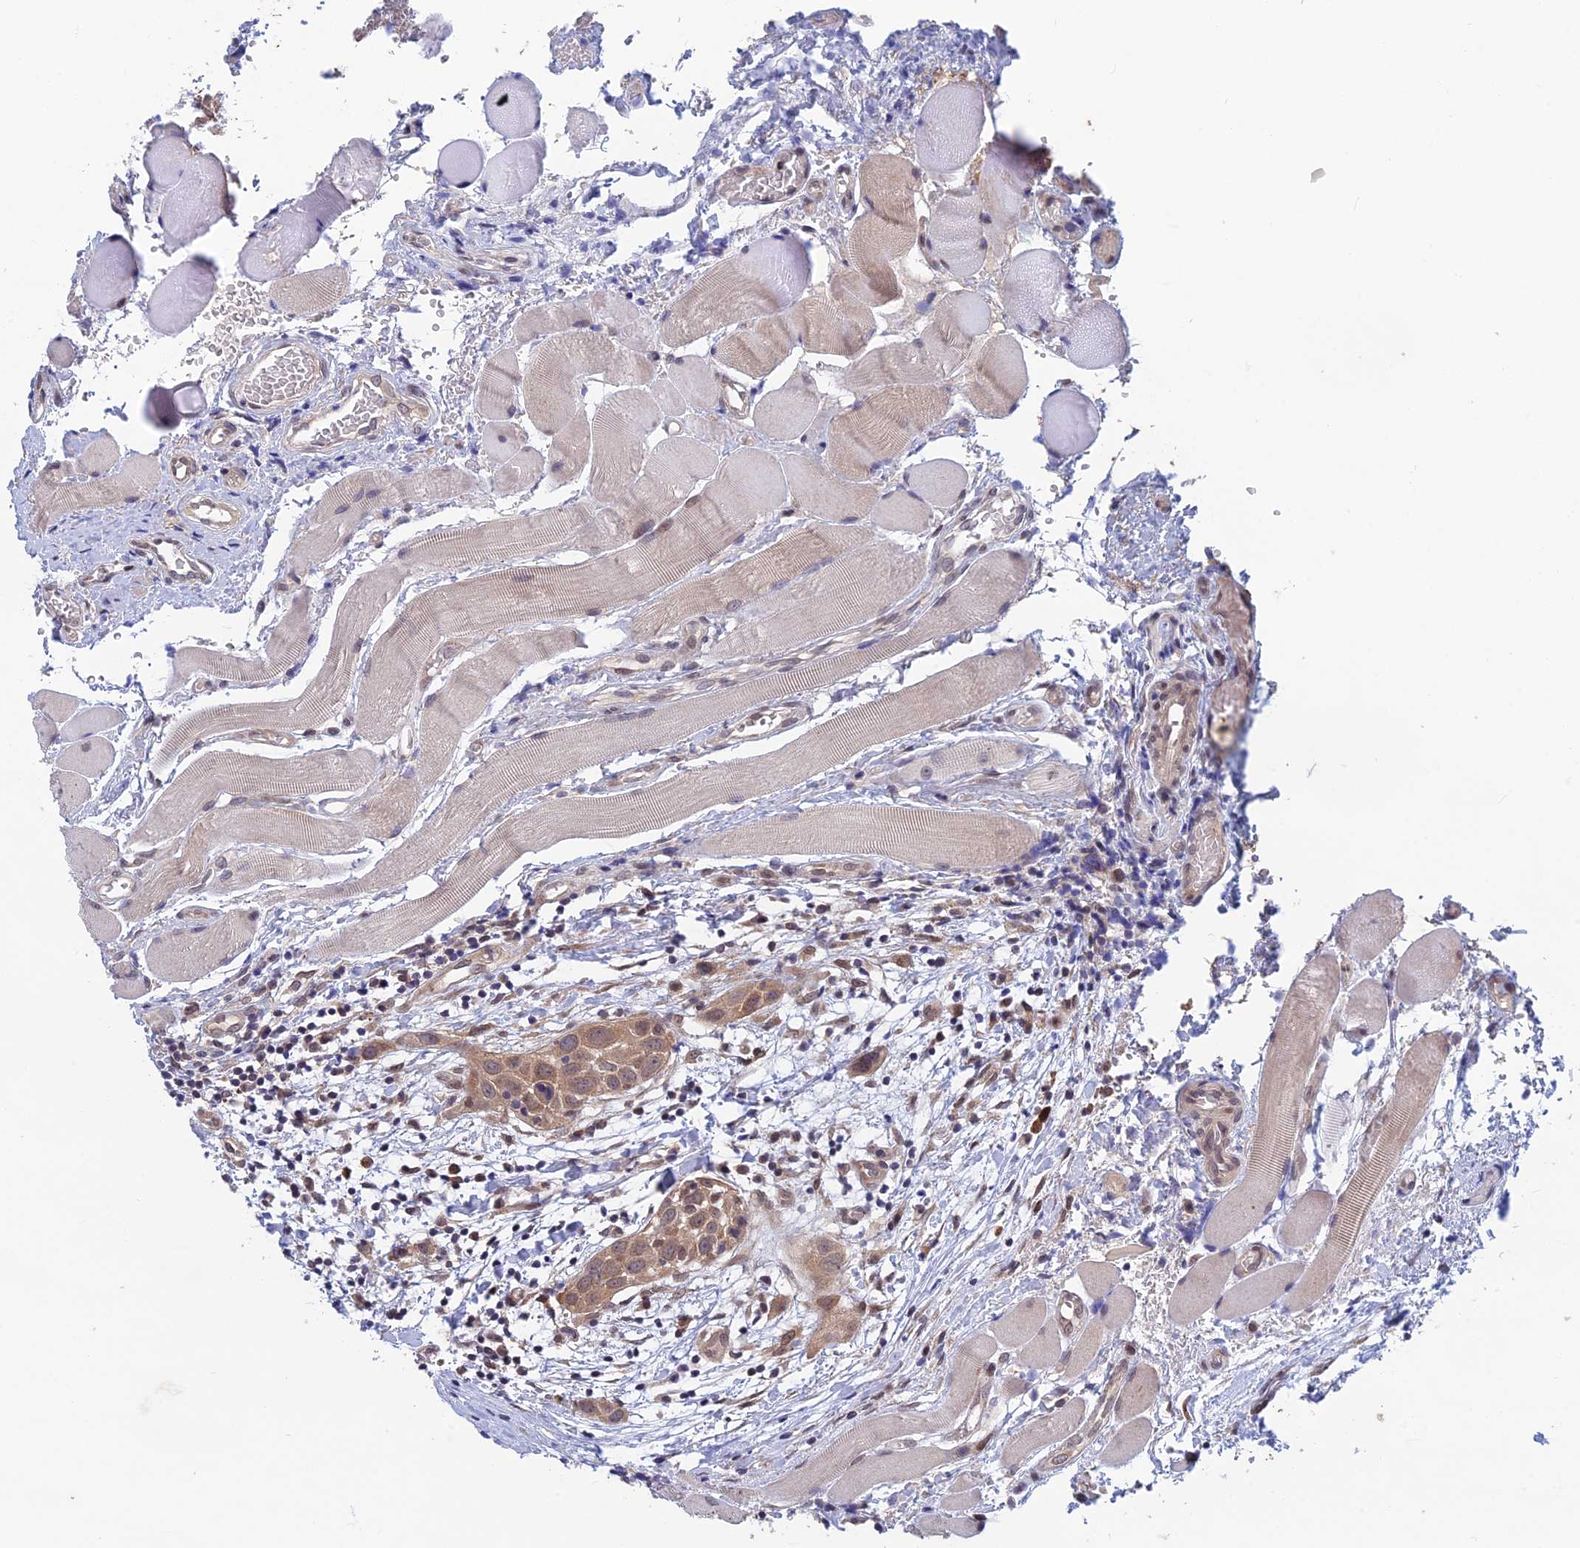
{"staining": {"intensity": "weak", "quantity": ">75%", "location": "cytoplasmic/membranous"}, "tissue": "head and neck cancer", "cell_type": "Tumor cells", "image_type": "cancer", "snomed": [{"axis": "morphology", "description": "Squamous cell carcinoma, NOS"}, {"axis": "topography", "description": "Oral tissue"}, {"axis": "topography", "description": "Head-Neck"}], "caption": "IHC (DAB (3,3'-diaminobenzidine)) staining of head and neck squamous cell carcinoma exhibits weak cytoplasmic/membranous protein positivity in approximately >75% of tumor cells.", "gene": "SRA1", "patient": {"sex": "female", "age": 50}}